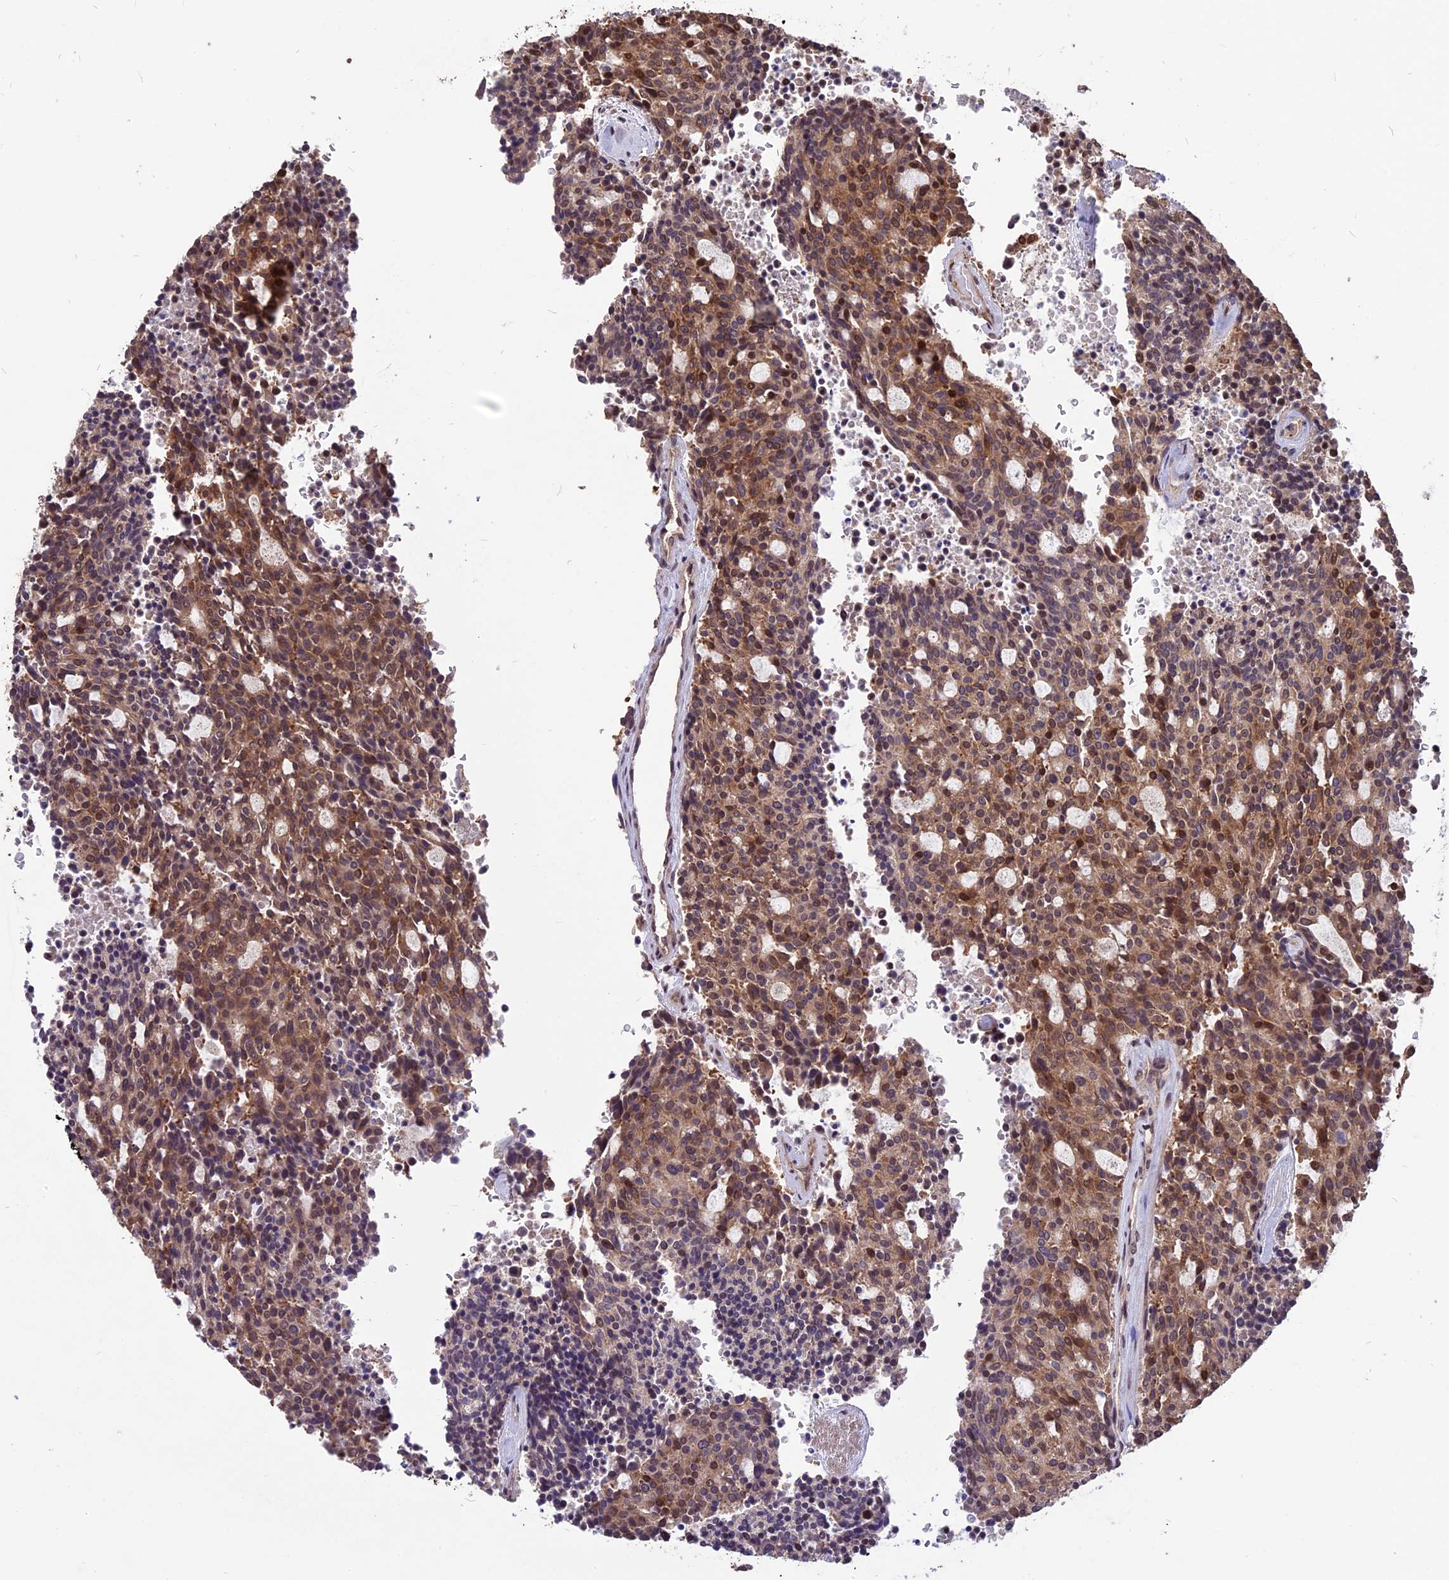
{"staining": {"intensity": "moderate", "quantity": ">75%", "location": "cytoplasmic/membranous,nuclear"}, "tissue": "carcinoid", "cell_type": "Tumor cells", "image_type": "cancer", "snomed": [{"axis": "morphology", "description": "Carcinoid, malignant, NOS"}, {"axis": "topography", "description": "Pancreas"}], "caption": "Immunohistochemistry histopathology image of neoplastic tissue: human carcinoid stained using immunohistochemistry displays medium levels of moderate protein expression localized specifically in the cytoplasmic/membranous and nuclear of tumor cells, appearing as a cytoplasmic/membranous and nuclear brown color.", "gene": "ZNF598", "patient": {"sex": "female", "age": 54}}